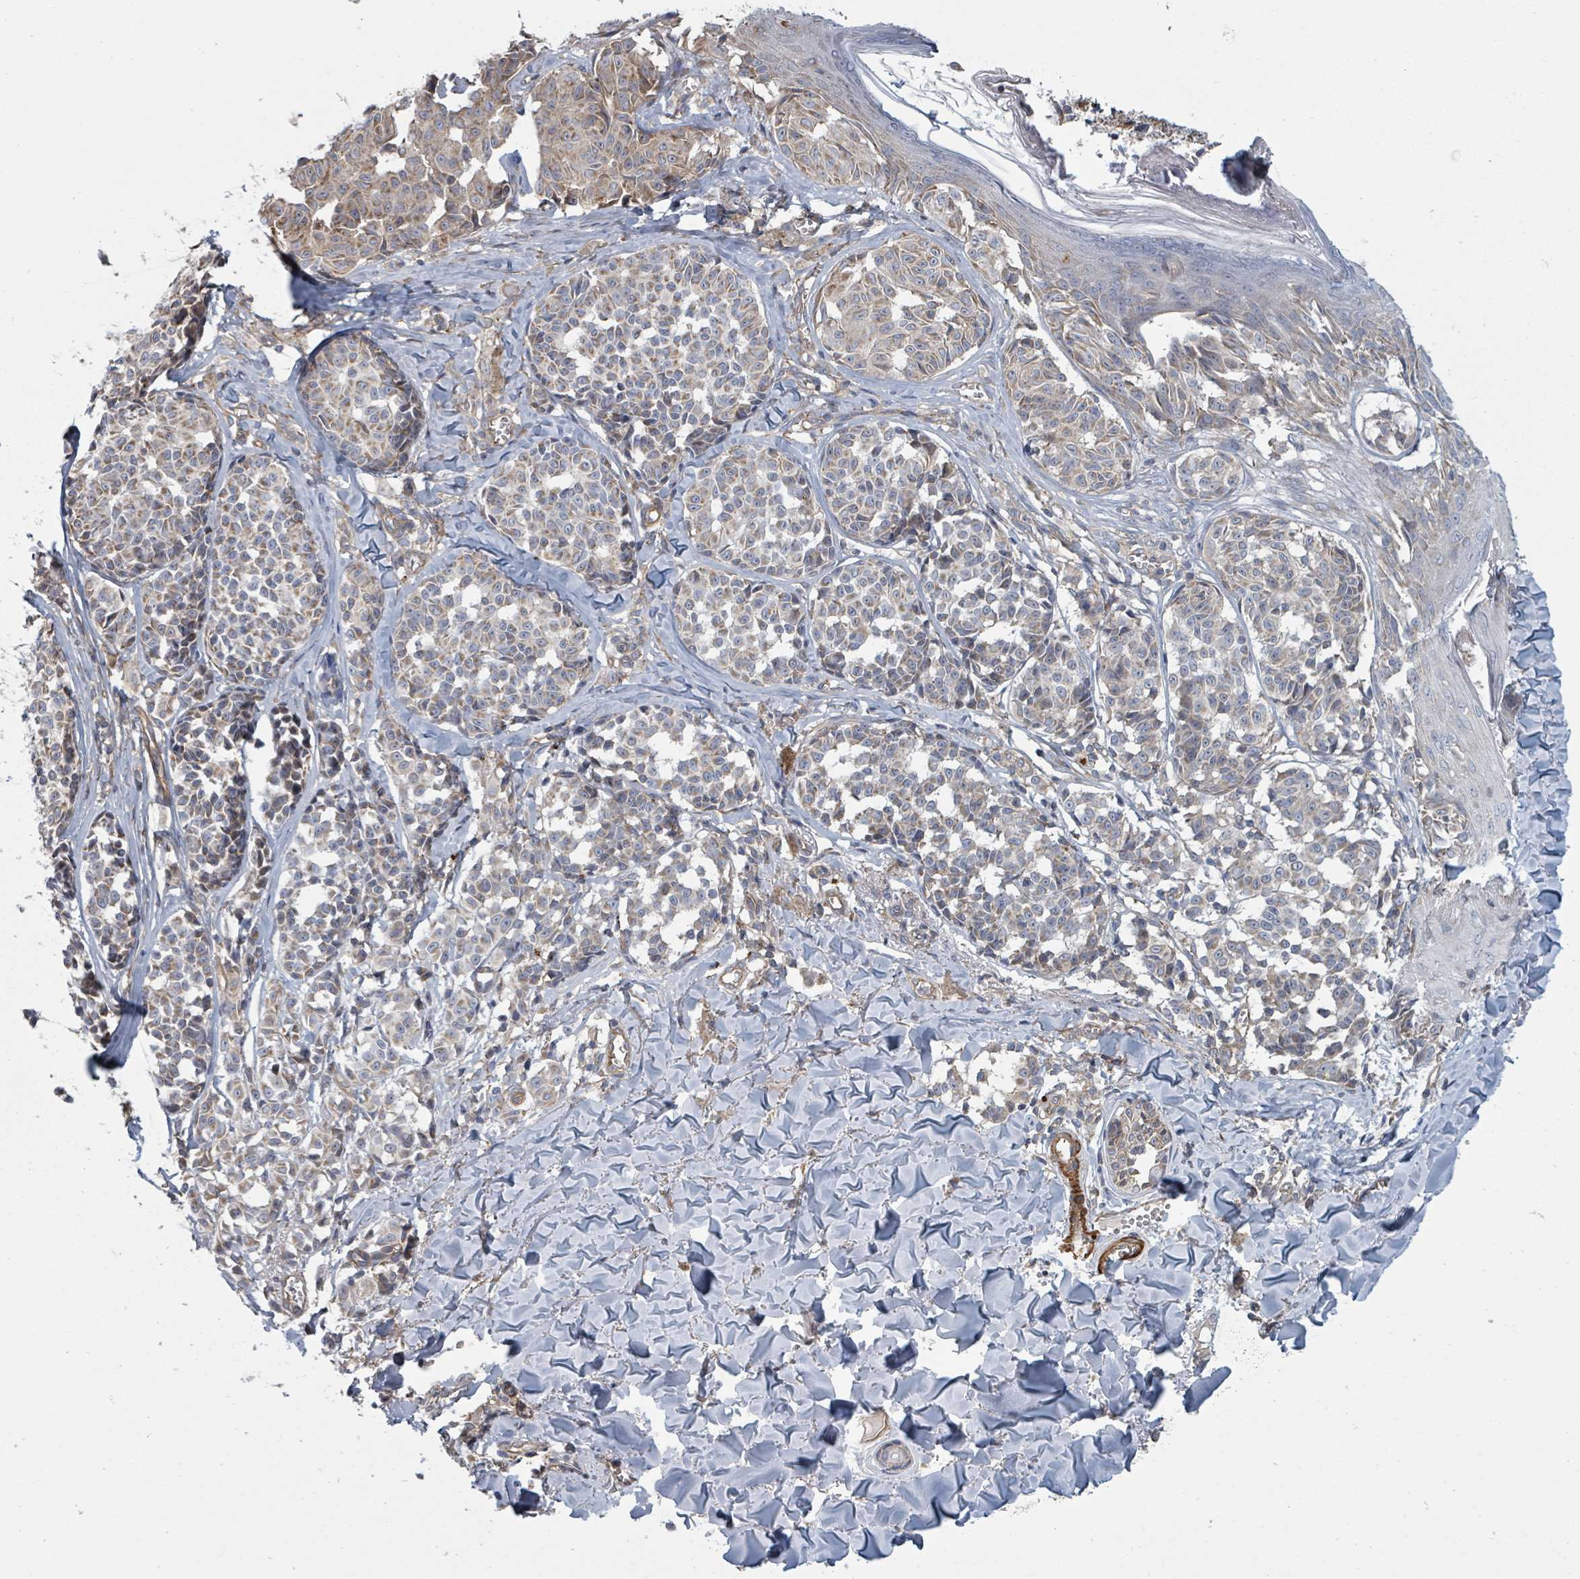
{"staining": {"intensity": "weak", "quantity": "<25%", "location": "cytoplasmic/membranous"}, "tissue": "melanoma", "cell_type": "Tumor cells", "image_type": "cancer", "snomed": [{"axis": "morphology", "description": "Malignant melanoma, NOS"}, {"axis": "topography", "description": "Skin"}], "caption": "A histopathology image of human malignant melanoma is negative for staining in tumor cells. Nuclei are stained in blue.", "gene": "ADCK1", "patient": {"sex": "female", "age": 43}}